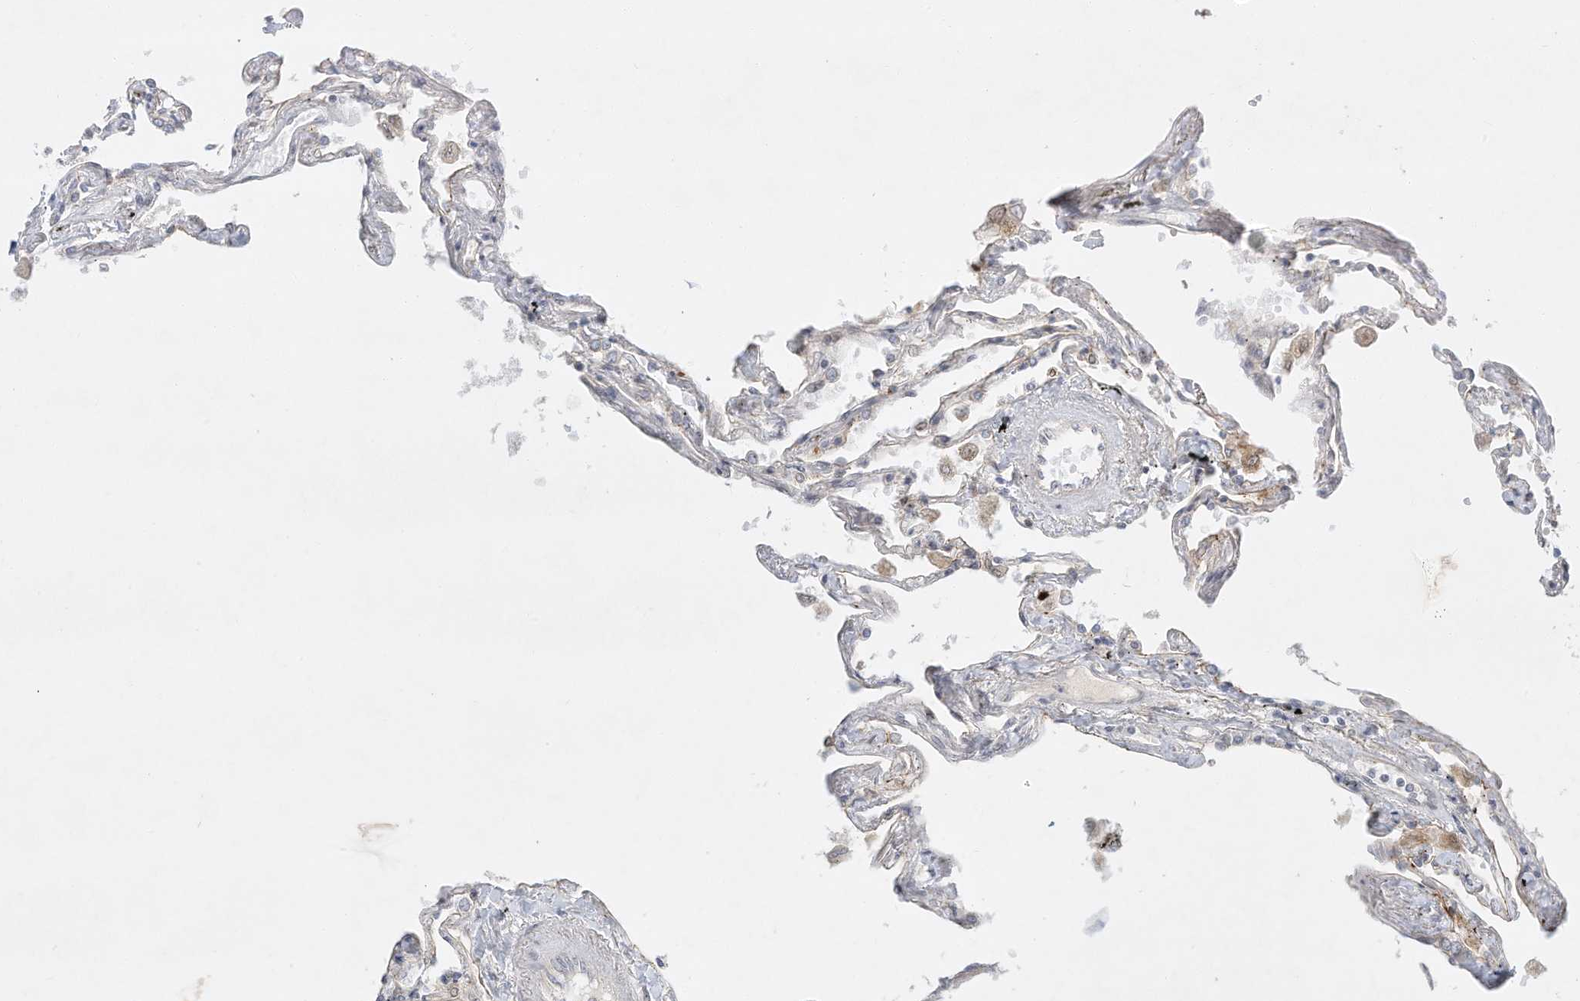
{"staining": {"intensity": "moderate", "quantity": "25%-75%", "location": "cytoplasmic/membranous"}, "tissue": "lung", "cell_type": "Alveolar cells", "image_type": "normal", "snomed": [{"axis": "morphology", "description": "Normal tissue, NOS"}, {"axis": "topography", "description": "Lung"}], "caption": "The micrograph shows a brown stain indicating the presence of a protein in the cytoplasmic/membranous of alveolar cells in lung.", "gene": "PAK6", "patient": {"sex": "female", "age": 67}}